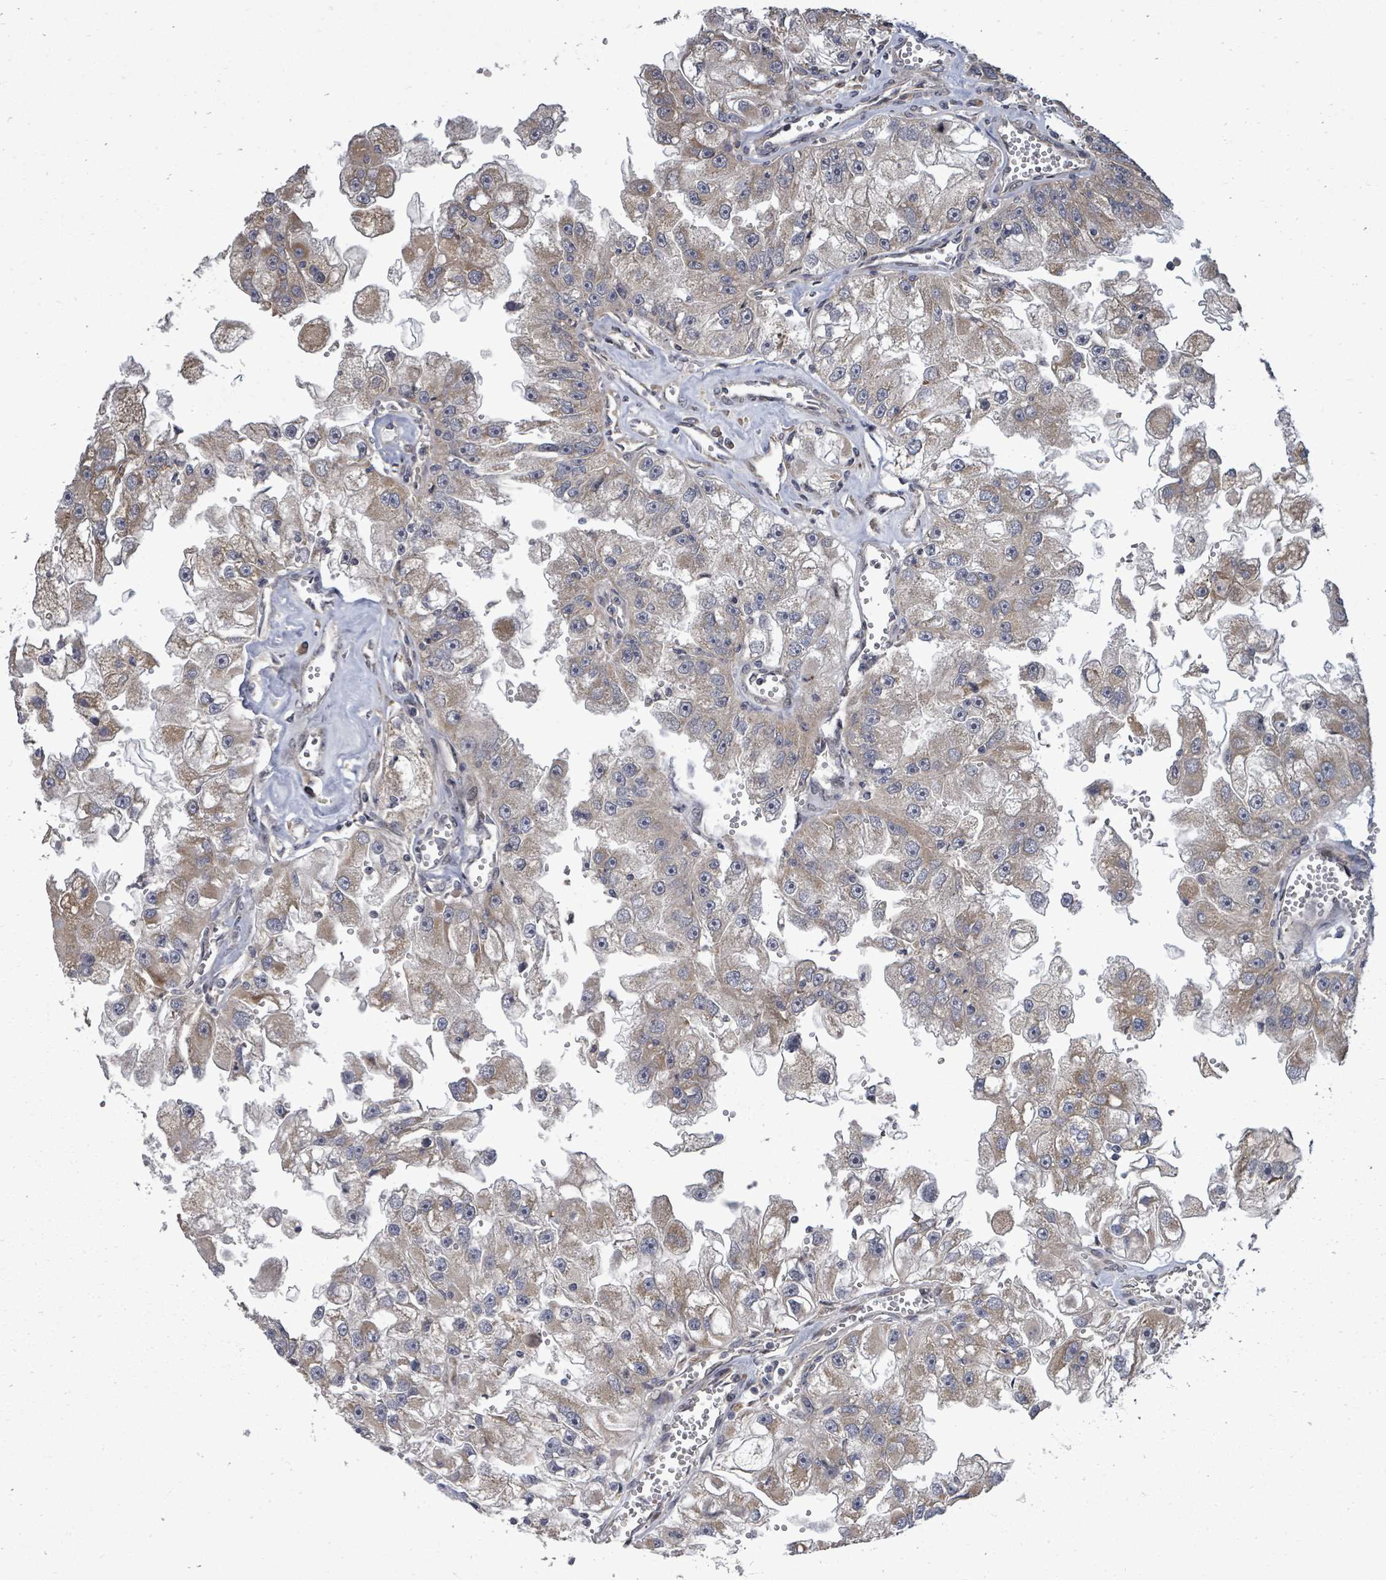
{"staining": {"intensity": "moderate", "quantity": "25%-75%", "location": "cytoplasmic/membranous"}, "tissue": "renal cancer", "cell_type": "Tumor cells", "image_type": "cancer", "snomed": [{"axis": "morphology", "description": "Adenocarcinoma, NOS"}, {"axis": "topography", "description": "Kidney"}], "caption": "Brown immunohistochemical staining in adenocarcinoma (renal) displays moderate cytoplasmic/membranous expression in about 25%-75% of tumor cells.", "gene": "KRTAP27-1", "patient": {"sex": "male", "age": 63}}